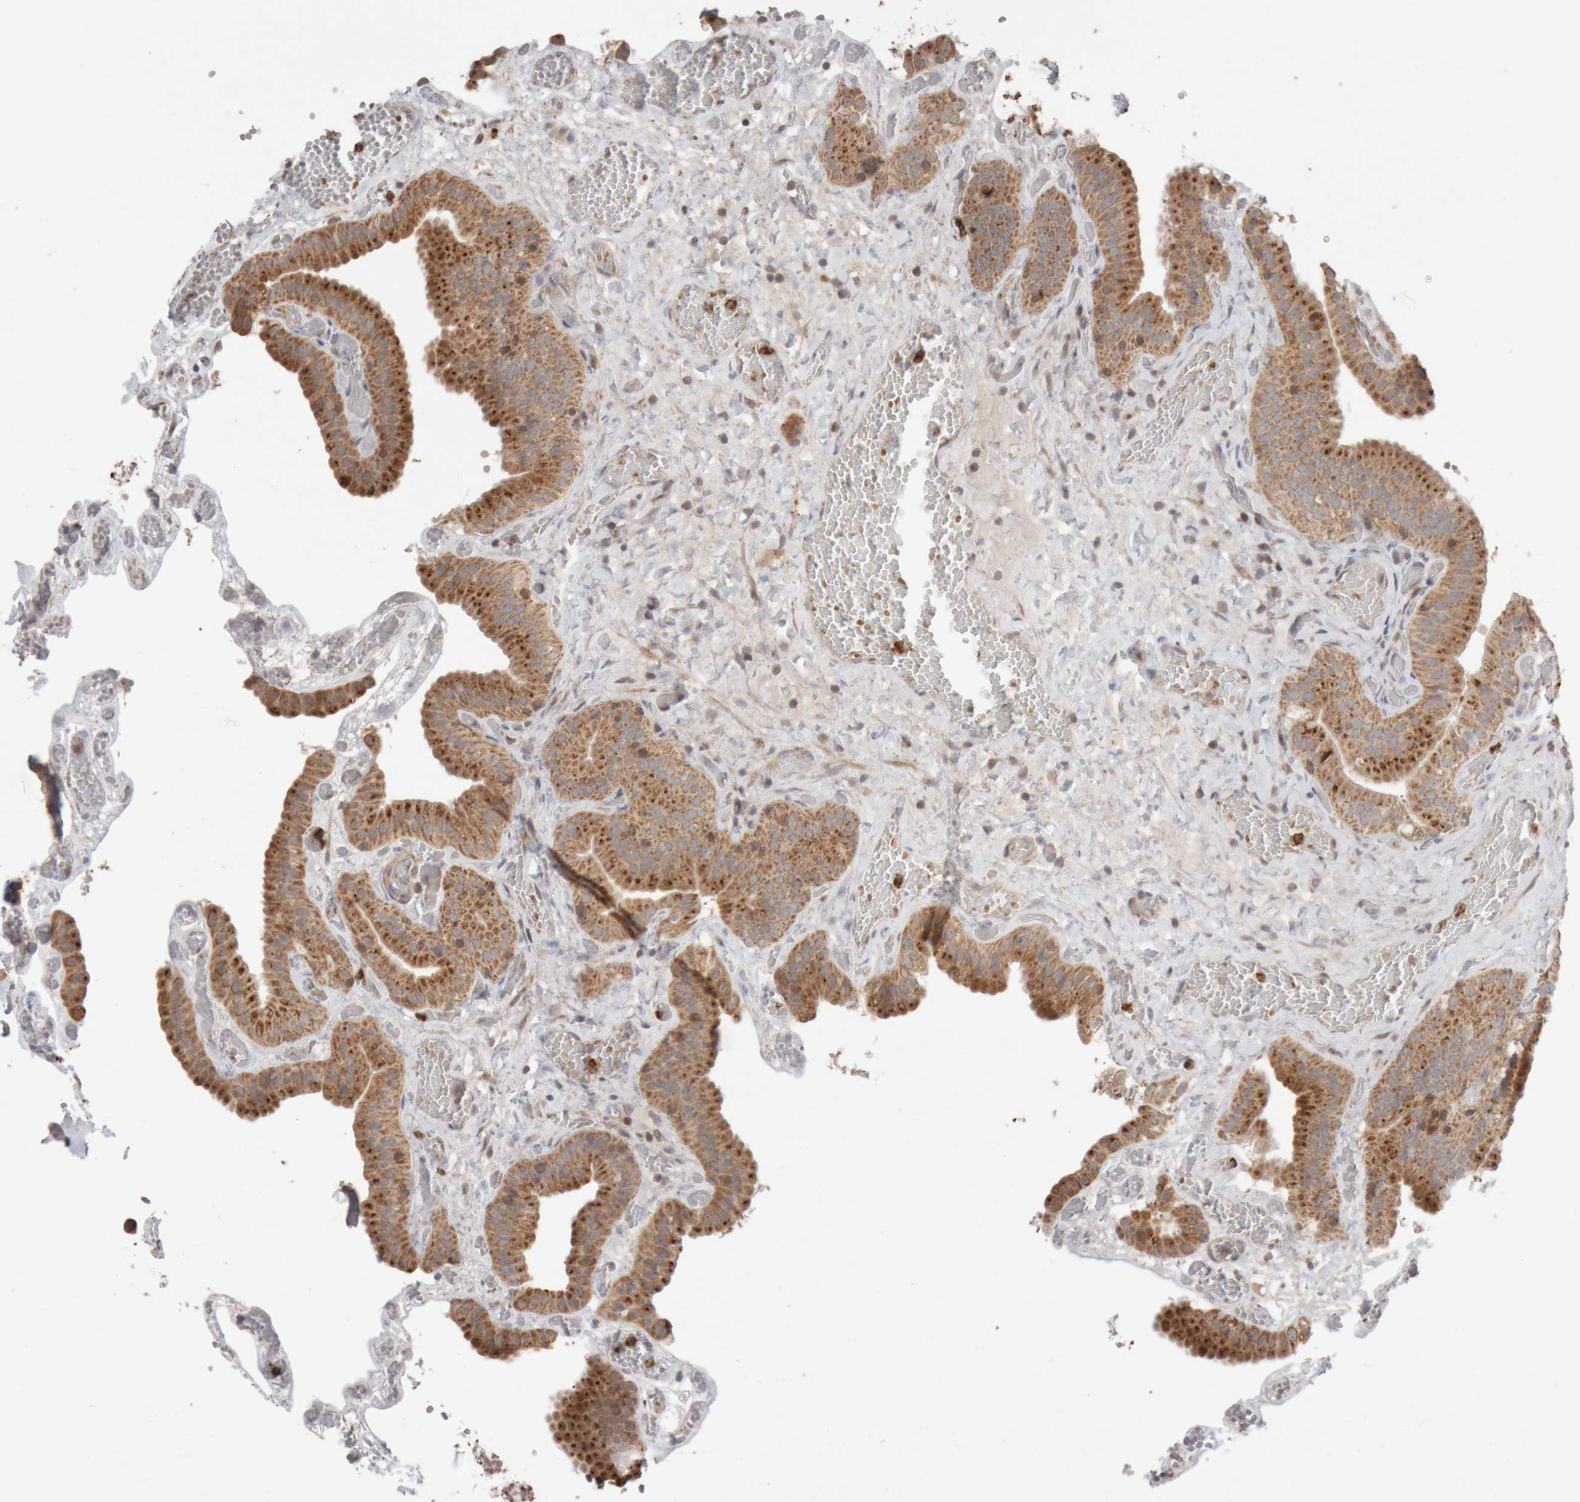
{"staining": {"intensity": "moderate", "quantity": ">75%", "location": "cytoplasmic/membranous"}, "tissue": "gallbladder", "cell_type": "Glandular cells", "image_type": "normal", "snomed": [{"axis": "morphology", "description": "Normal tissue, NOS"}, {"axis": "topography", "description": "Gallbladder"}], "caption": "A medium amount of moderate cytoplasmic/membranous staining is seen in about >75% of glandular cells in unremarkable gallbladder.", "gene": "KIF21B", "patient": {"sex": "female", "age": 64}}